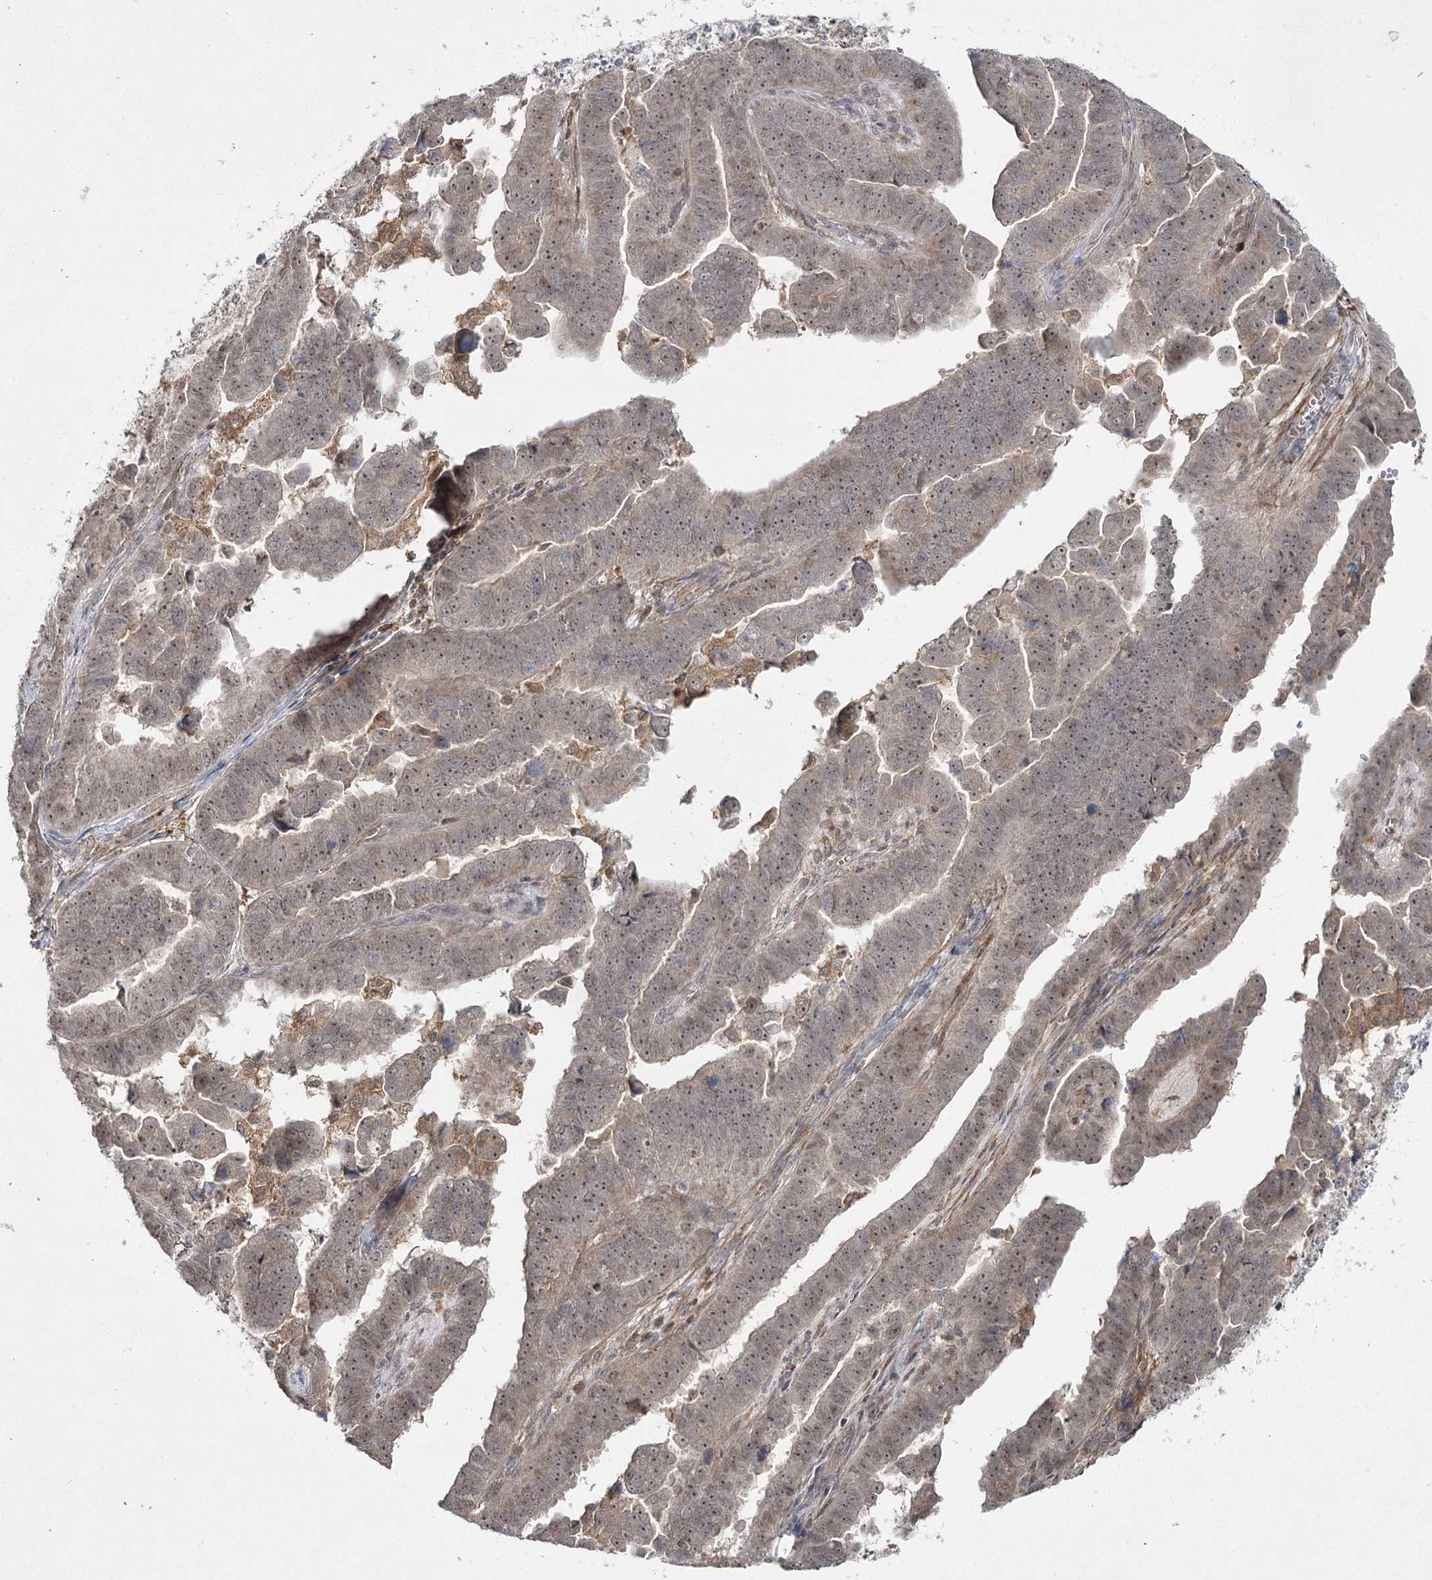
{"staining": {"intensity": "weak", "quantity": ">75%", "location": "cytoplasmic/membranous,nuclear"}, "tissue": "endometrial cancer", "cell_type": "Tumor cells", "image_type": "cancer", "snomed": [{"axis": "morphology", "description": "Adenocarcinoma, NOS"}, {"axis": "topography", "description": "Endometrium"}], "caption": "The image reveals immunohistochemical staining of endometrial adenocarcinoma. There is weak cytoplasmic/membranous and nuclear positivity is present in about >75% of tumor cells.", "gene": "WDR44", "patient": {"sex": "female", "age": 75}}